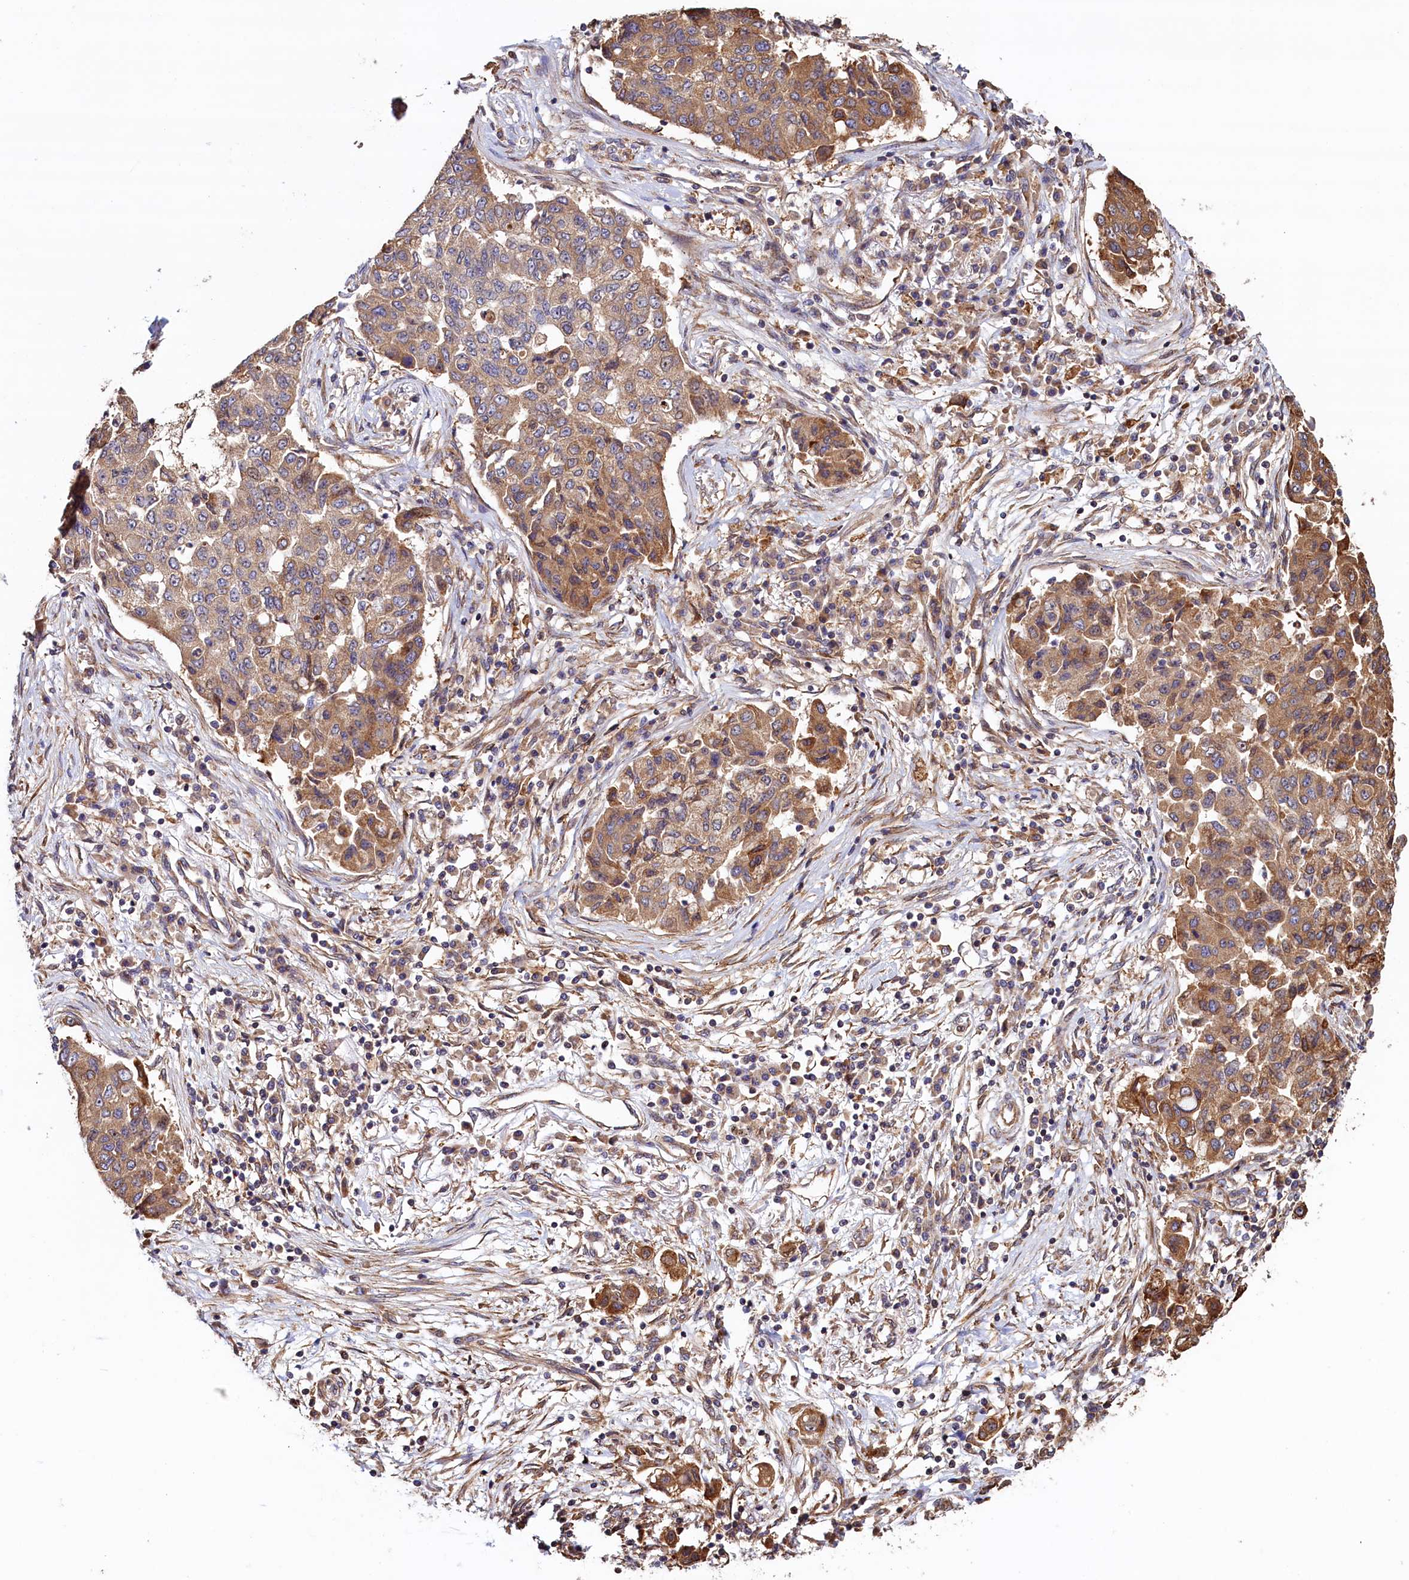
{"staining": {"intensity": "moderate", "quantity": "25%-75%", "location": "cytoplasmic/membranous"}, "tissue": "lung cancer", "cell_type": "Tumor cells", "image_type": "cancer", "snomed": [{"axis": "morphology", "description": "Squamous cell carcinoma, NOS"}, {"axis": "topography", "description": "Lung"}], "caption": "Immunohistochemistry (IHC) of lung cancer (squamous cell carcinoma) exhibits medium levels of moderate cytoplasmic/membranous positivity in approximately 25%-75% of tumor cells.", "gene": "ATXN2L", "patient": {"sex": "male", "age": 74}}